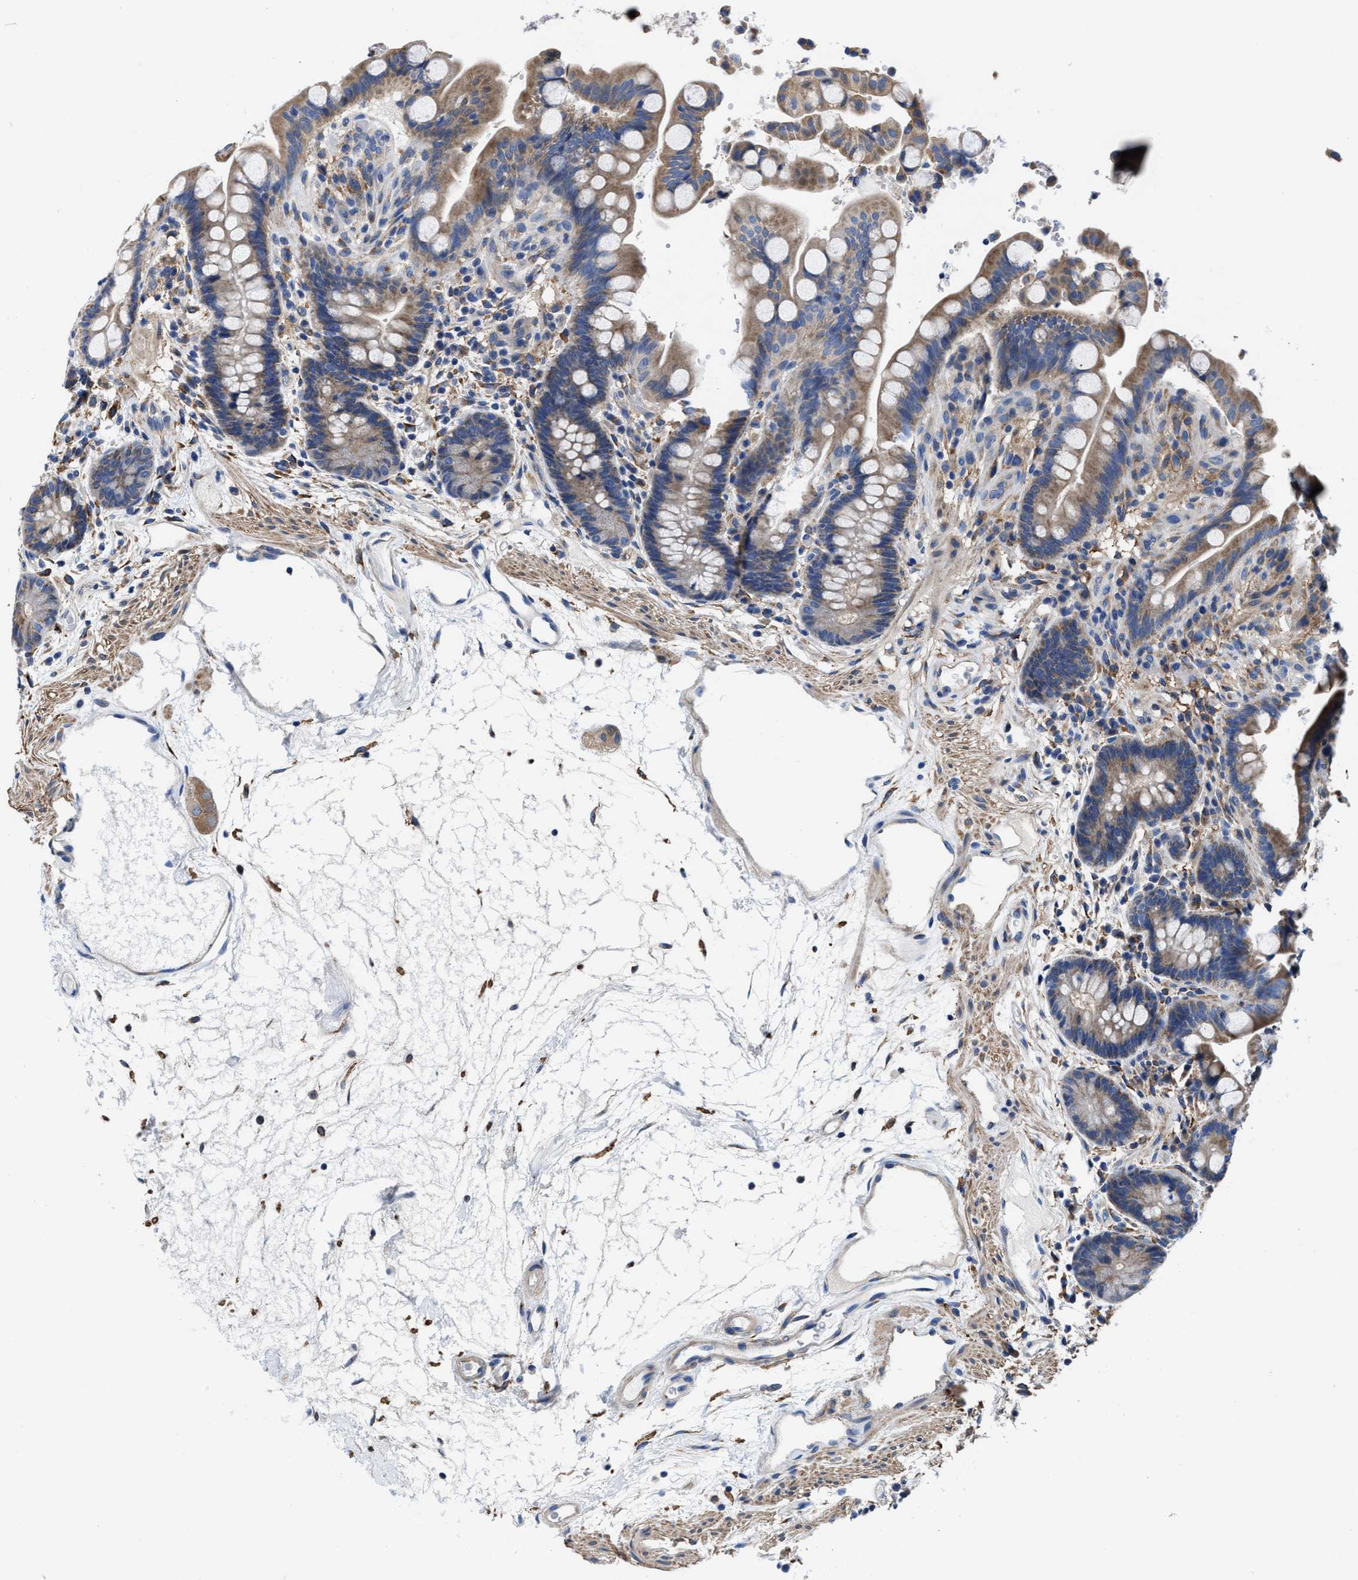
{"staining": {"intensity": "weak", "quantity": ">75%", "location": "cytoplasmic/membranous"}, "tissue": "colon", "cell_type": "Endothelial cells", "image_type": "normal", "snomed": [{"axis": "morphology", "description": "Normal tissue, NOS"}, {"axis": "topography", "description": "Colon"}], "caption": "A photomicrograph of human colon stained for a protein shows weak cytoplasmic/membranous brown staining in endothelial cells.", "gene": "TMEM30A", "patient": {"sex": "male", "age": 73}}